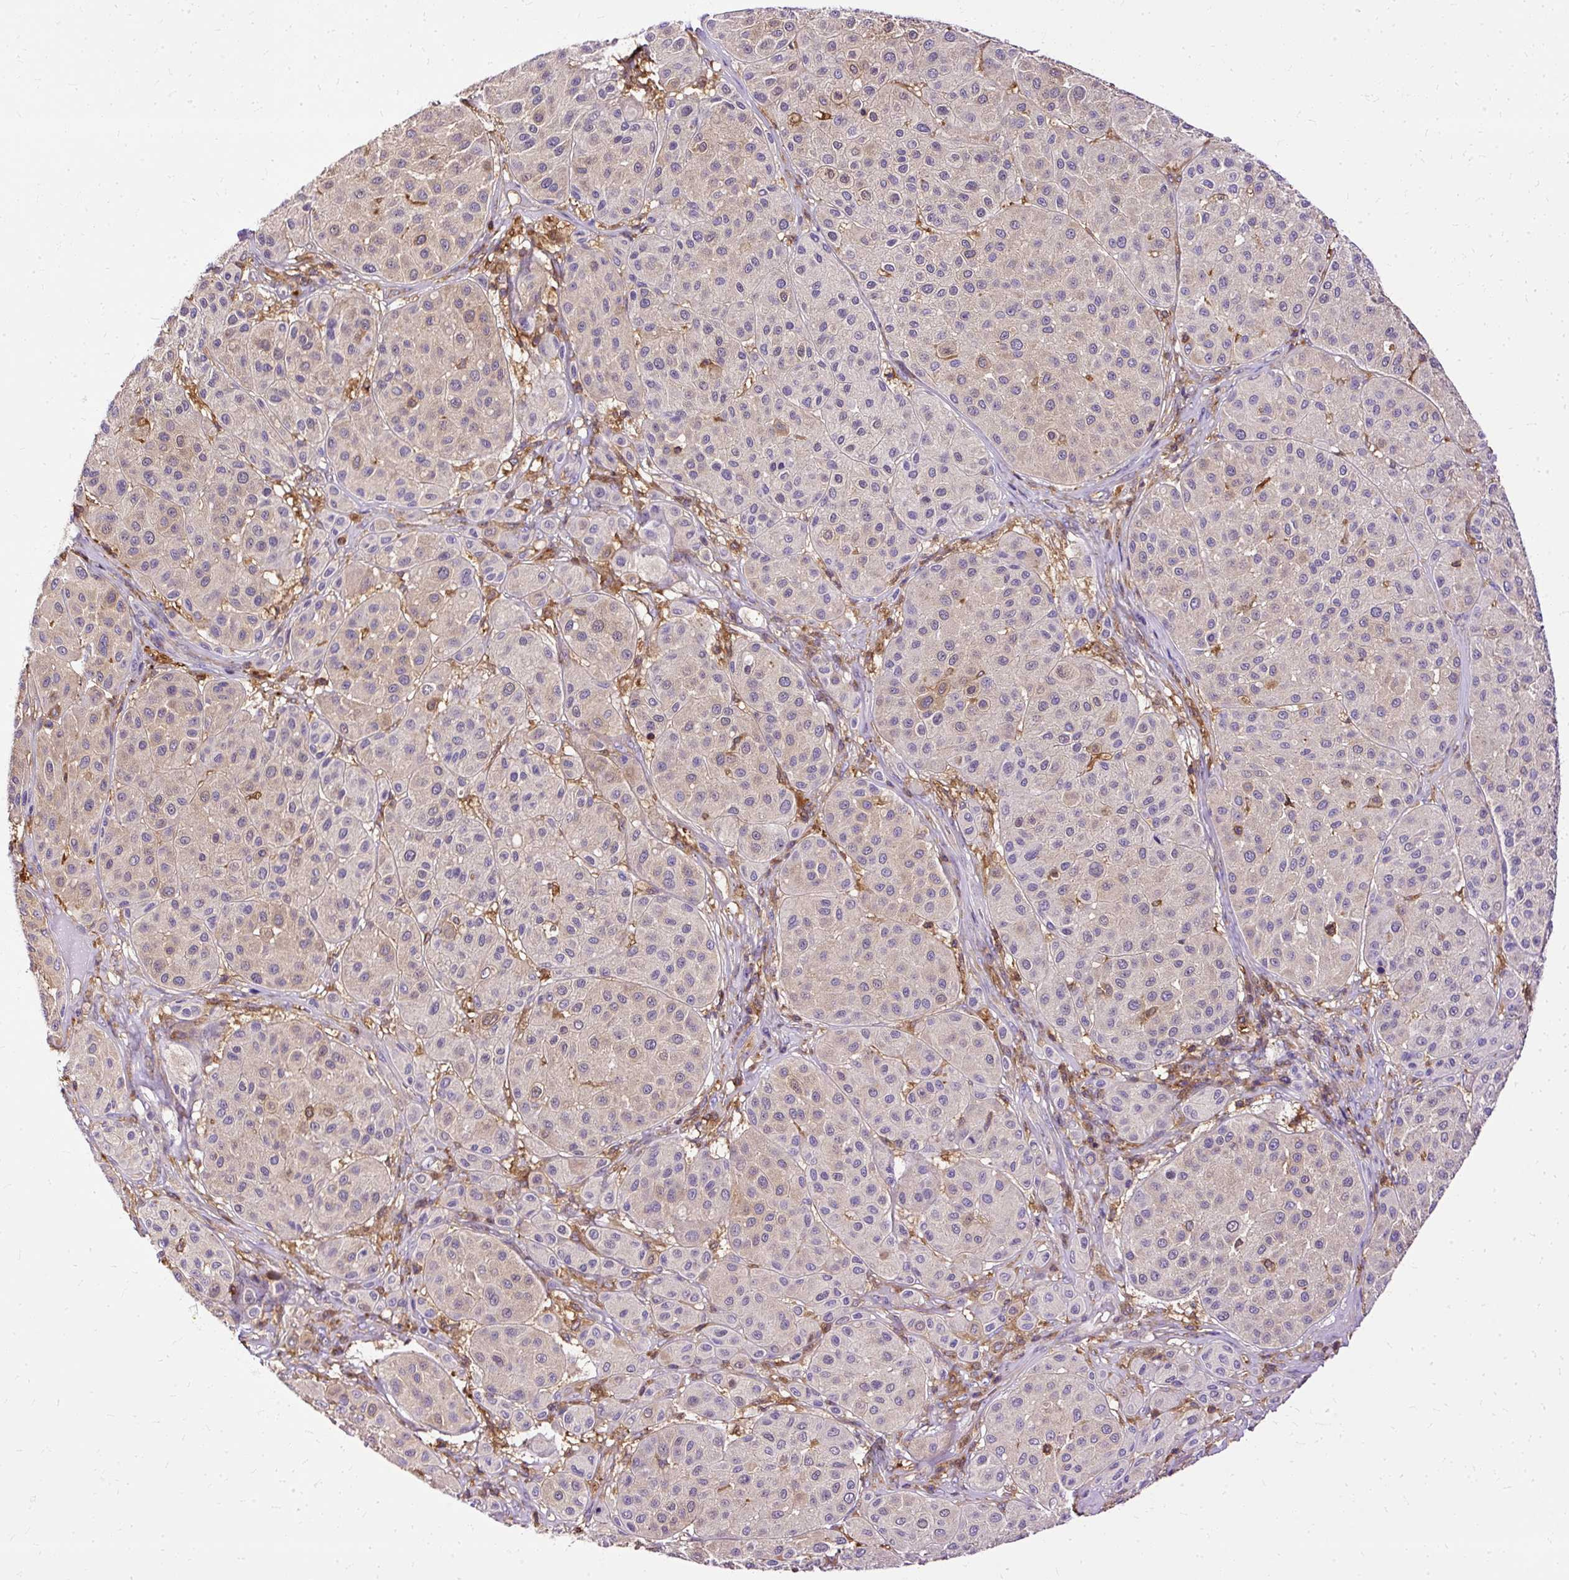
{"staining": {"intensity": "negative", "quantity": "none", "location": "none"}, "tissue": "melanoma", "cell_type": "Tumor cells", "image_type": "cancer", "snomed": [{"axis": "morphology", "description": "Malignant melanoma, Metastatic site"}, {"axis": "topography", "description": "Smooth muscle"}], "caption": "Melanoma was stained to show a protein in brown. There is no significant positivity in tumor cells.", "gene": "TWF2", "patient": {"sex": "male", "age": 41}}